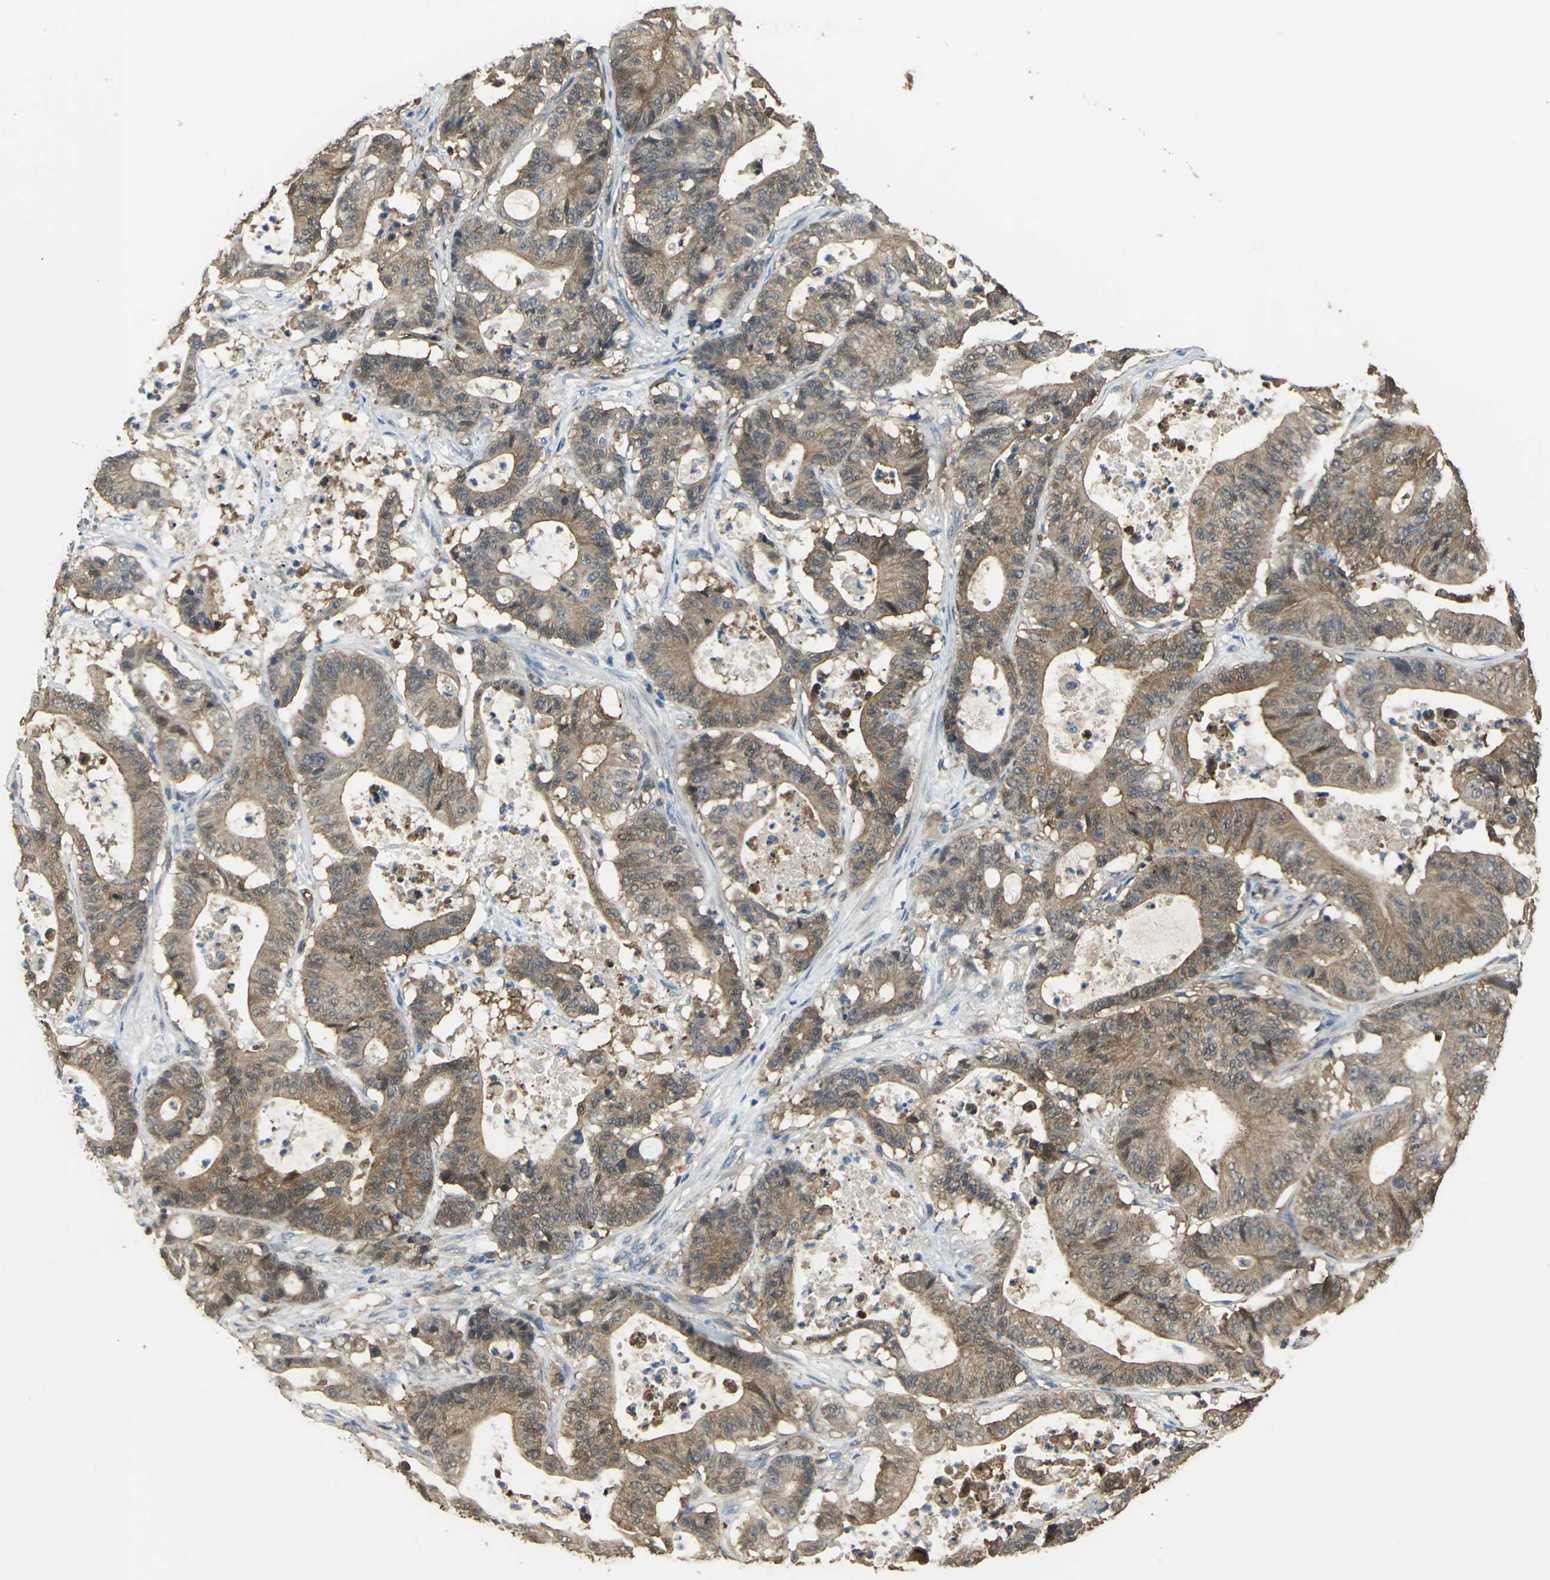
{"staining": {"intensity": "moderate", "quantity": ">75%", "location": "cytoplasmic/membranous,nuclear"}, "tissue": "colorectal cancer", "cell_type": "Tumor cells", "image_type": "cancer", "snomed": [{"axis": "morphology", "description": "Adenocarcinoma, NOS"}, {"axis": "topography", "description": "Colon"}], "caption": "IHC (DAB (3,3'-diaminobenzidine)) staining of colorectal adenocarcinoma exhibits moderate cytoplasmic/membranous and nuclear protein positivity in about >75% of tumor cells.", "gene": "DDAH1", "patient": {"sex": "female", "age": 84}}